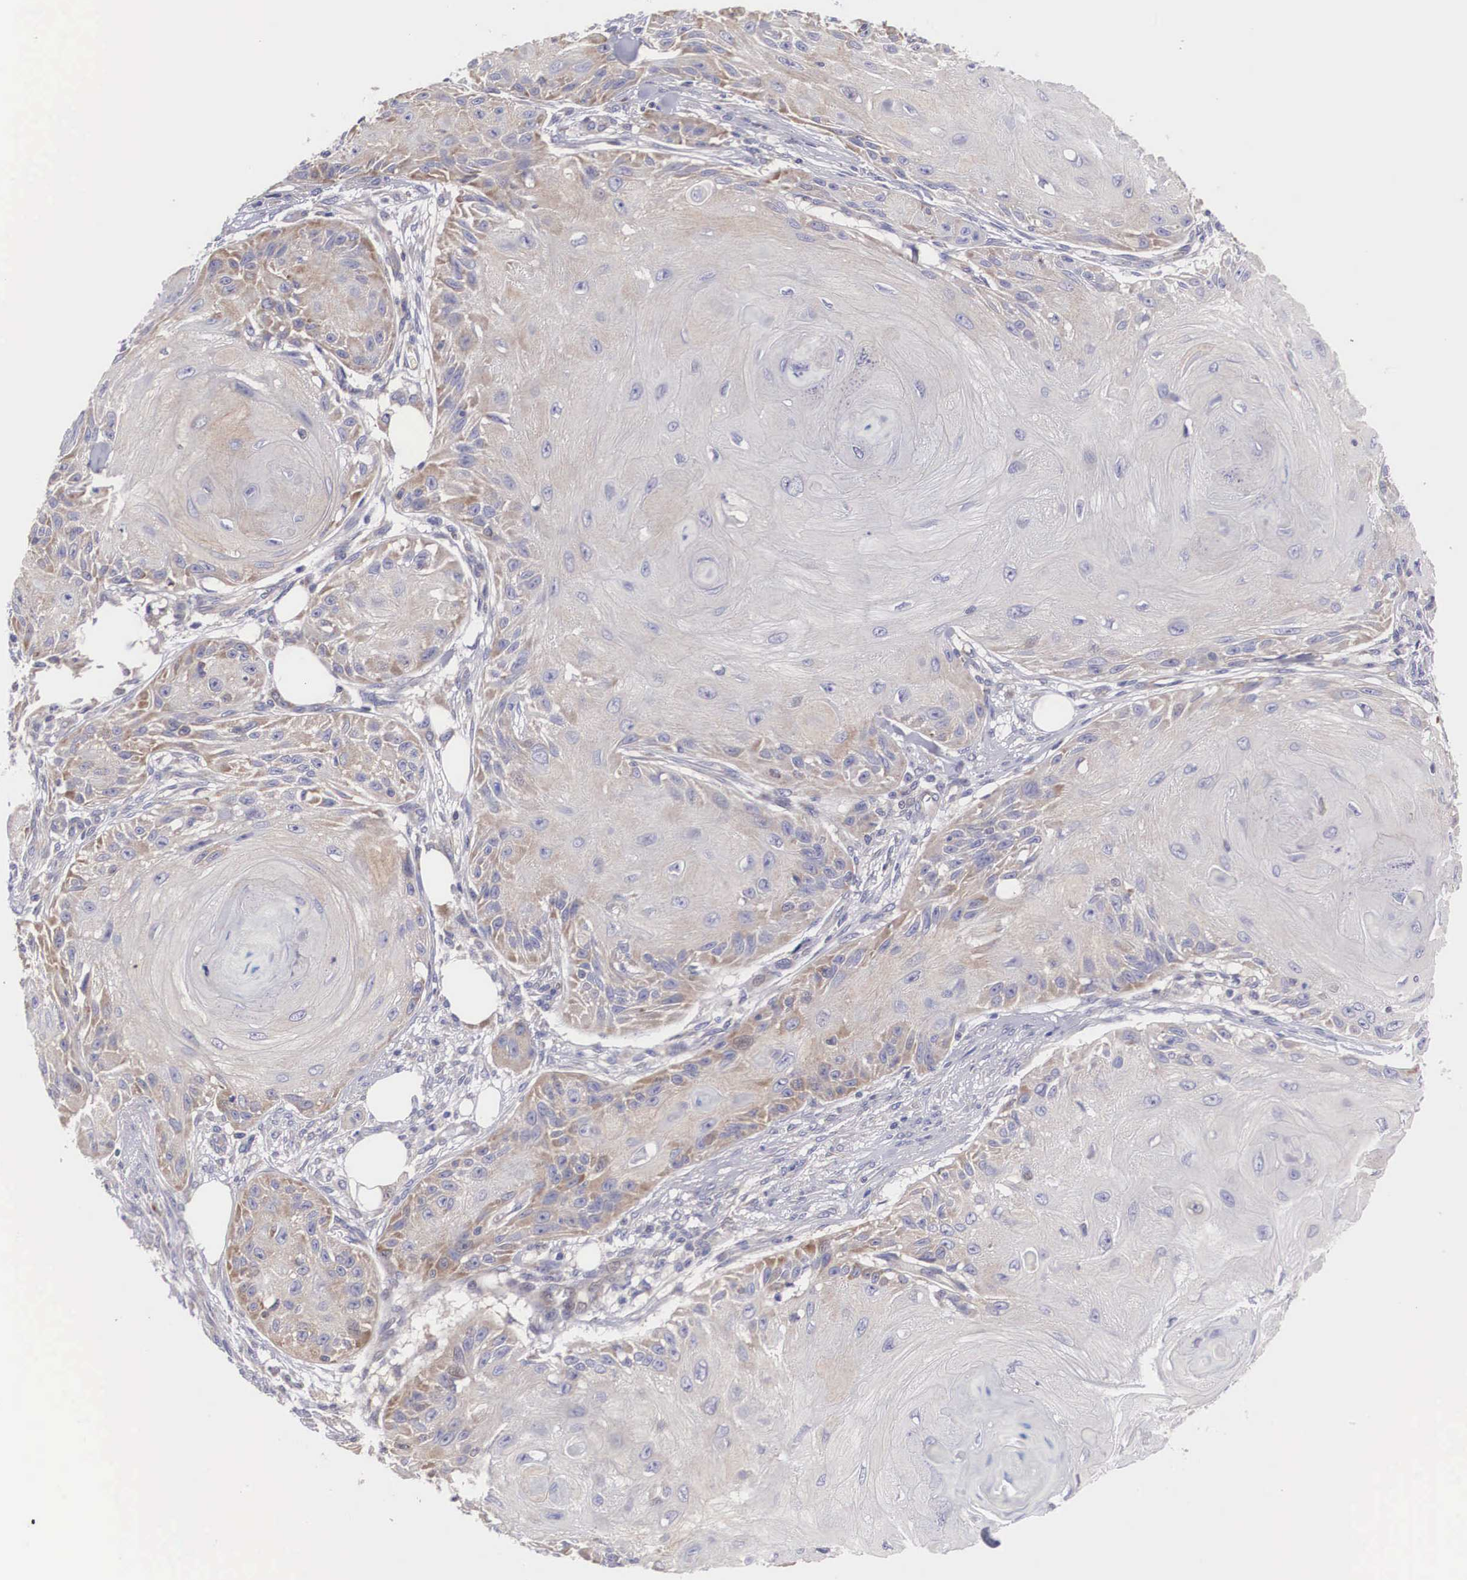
{"staining": {"intensity": "weak", "quantity": "25%-75%", "location": "cytoplasmic/membranous"}, "tissue": "skin cancer", "cell_type": "Tumor cells", "image_type": "cancer", "snomed": [{"axis": "morphology", "description": "Squamous cell carcinoma, NOS"}, {"axis": "topography", "description": "Skin"}], "caption": "DAB (3,3'-diaminobenzidine) immunohistochemical staining of skin squamous cell carcinoma demonstrates weak cytoplasmic/membranous protein staining in approximately 25%-75% of tumor cells.", "gene": "TXLNG", "patient": {"sex": "female", "age": 88}}